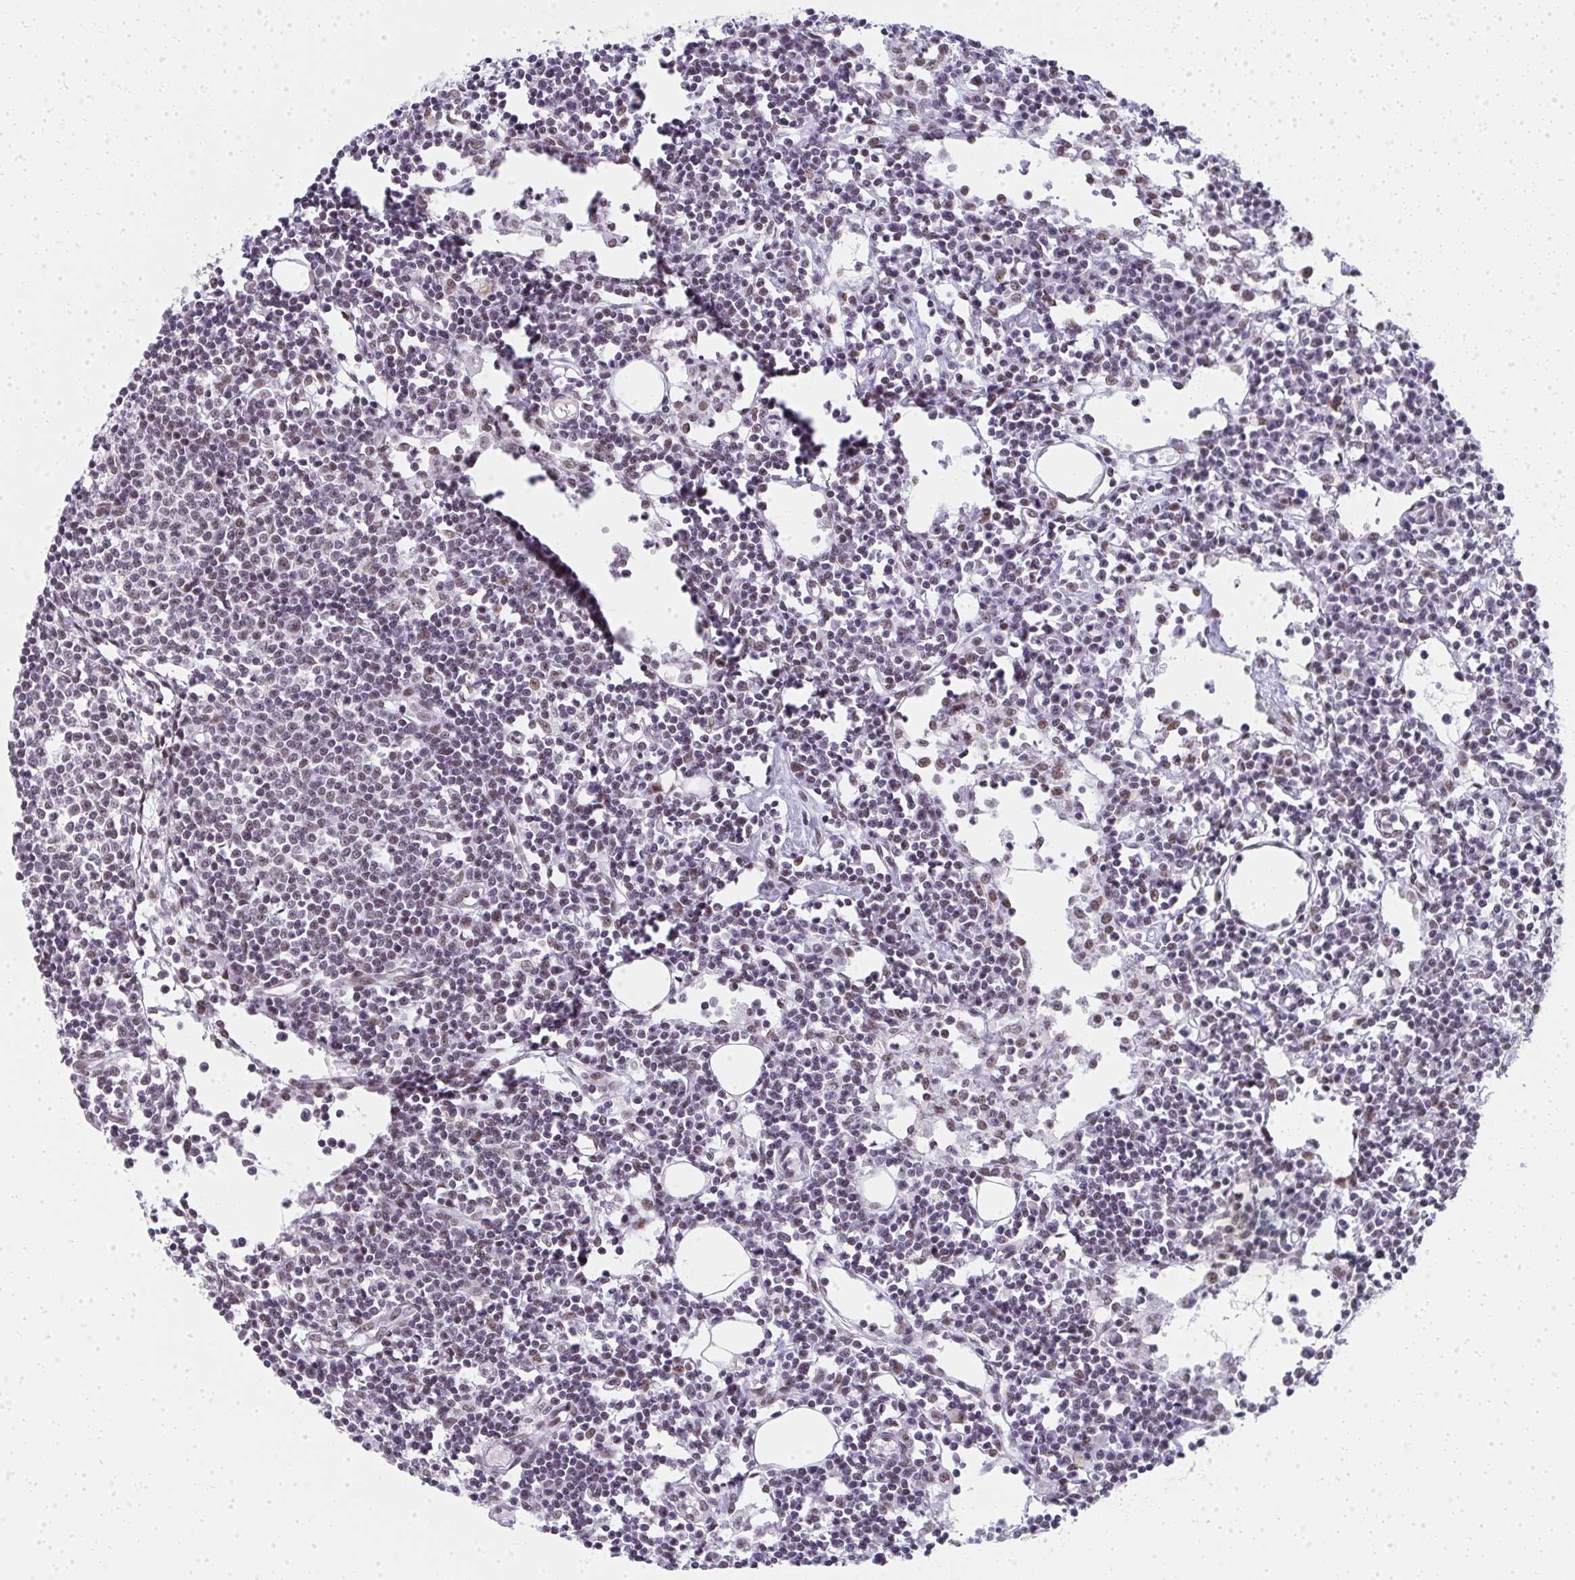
{"staining": {"intensity": "moderate", "quantity": ">75%", "location": "nuclear"}, "tissue": "lymph node", "cell_type": "Germinal center cells", "image_type": "normal", "snomed": [{"axis": "morphology", "description": "Normal tissue, NOS"}, {"axis": "topography", "description": "Lymph node"}], "caption": "IHC micrograph of benign lymph node: human lymph node stained using immunohistochemistry displays medium levels of moderate protein expression localized specifically in the nuclear of germinal center cells, appearing as a nuclear brown color.", "gene": "CREBBP", "patient": {"sex": "female", "age": 78}}